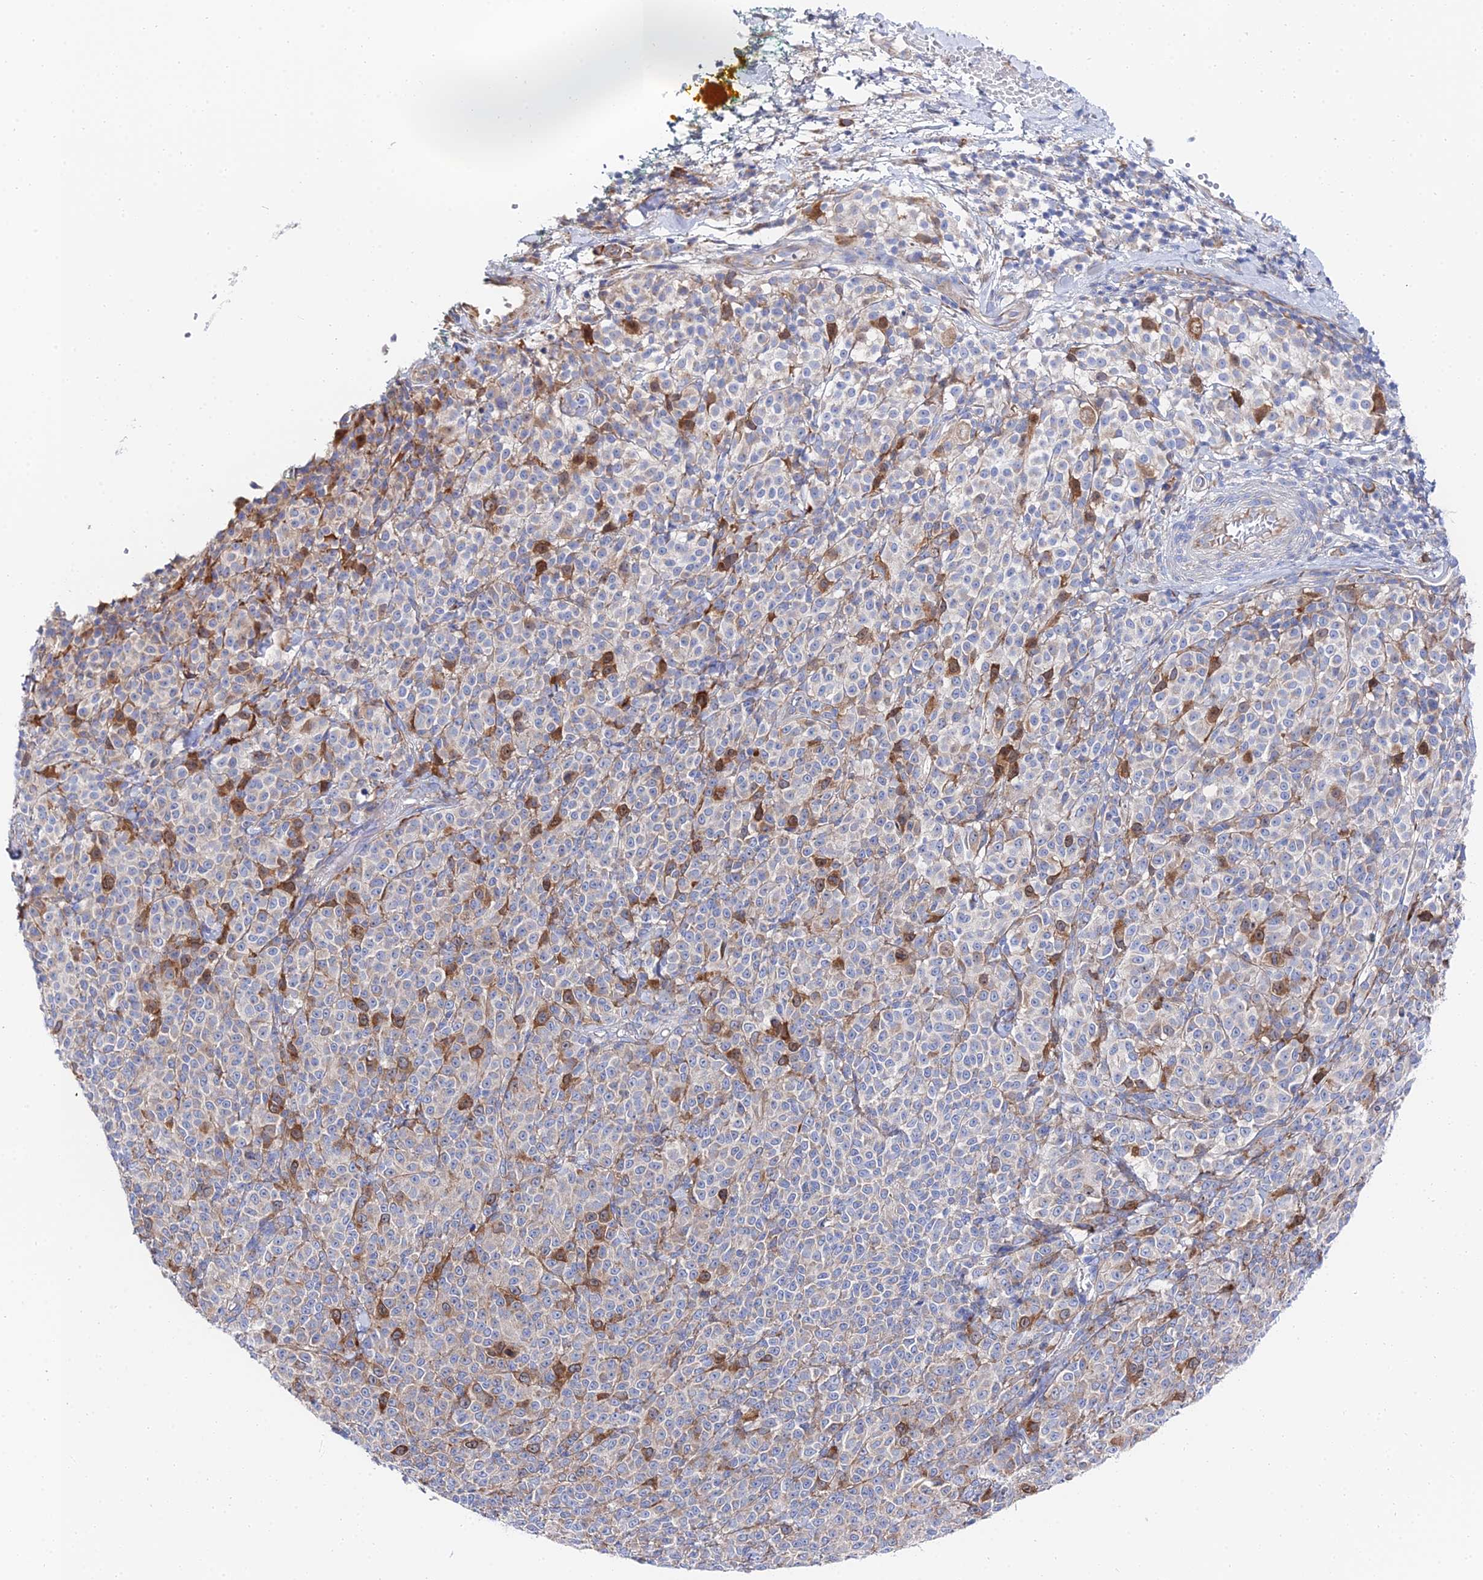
{"staining": {"intensity": "moderate", "quantity": "<25%", "location": "cytoplasmic/membranous"}, "tissue": "melanoma", "cell_type": "Tumor cells", "image_type": "cancer", "snomed": [{"axis": "morphology", "description": "Normal tissue, NOS"}, {"axis": "morphology", "description": "Malignant melanoma, NOS"}, {"axis": "topography", "description": "Skin"}], "caption": "Immunohistochemistry image of human melanoma stained for a protein (brown), which reveals low levels of moderate cytoplasmic/membranous positivity in approximately <25% of tumor cells.", "gene": "PTTG1", "patient": {"sex": "female", "age": 34}}